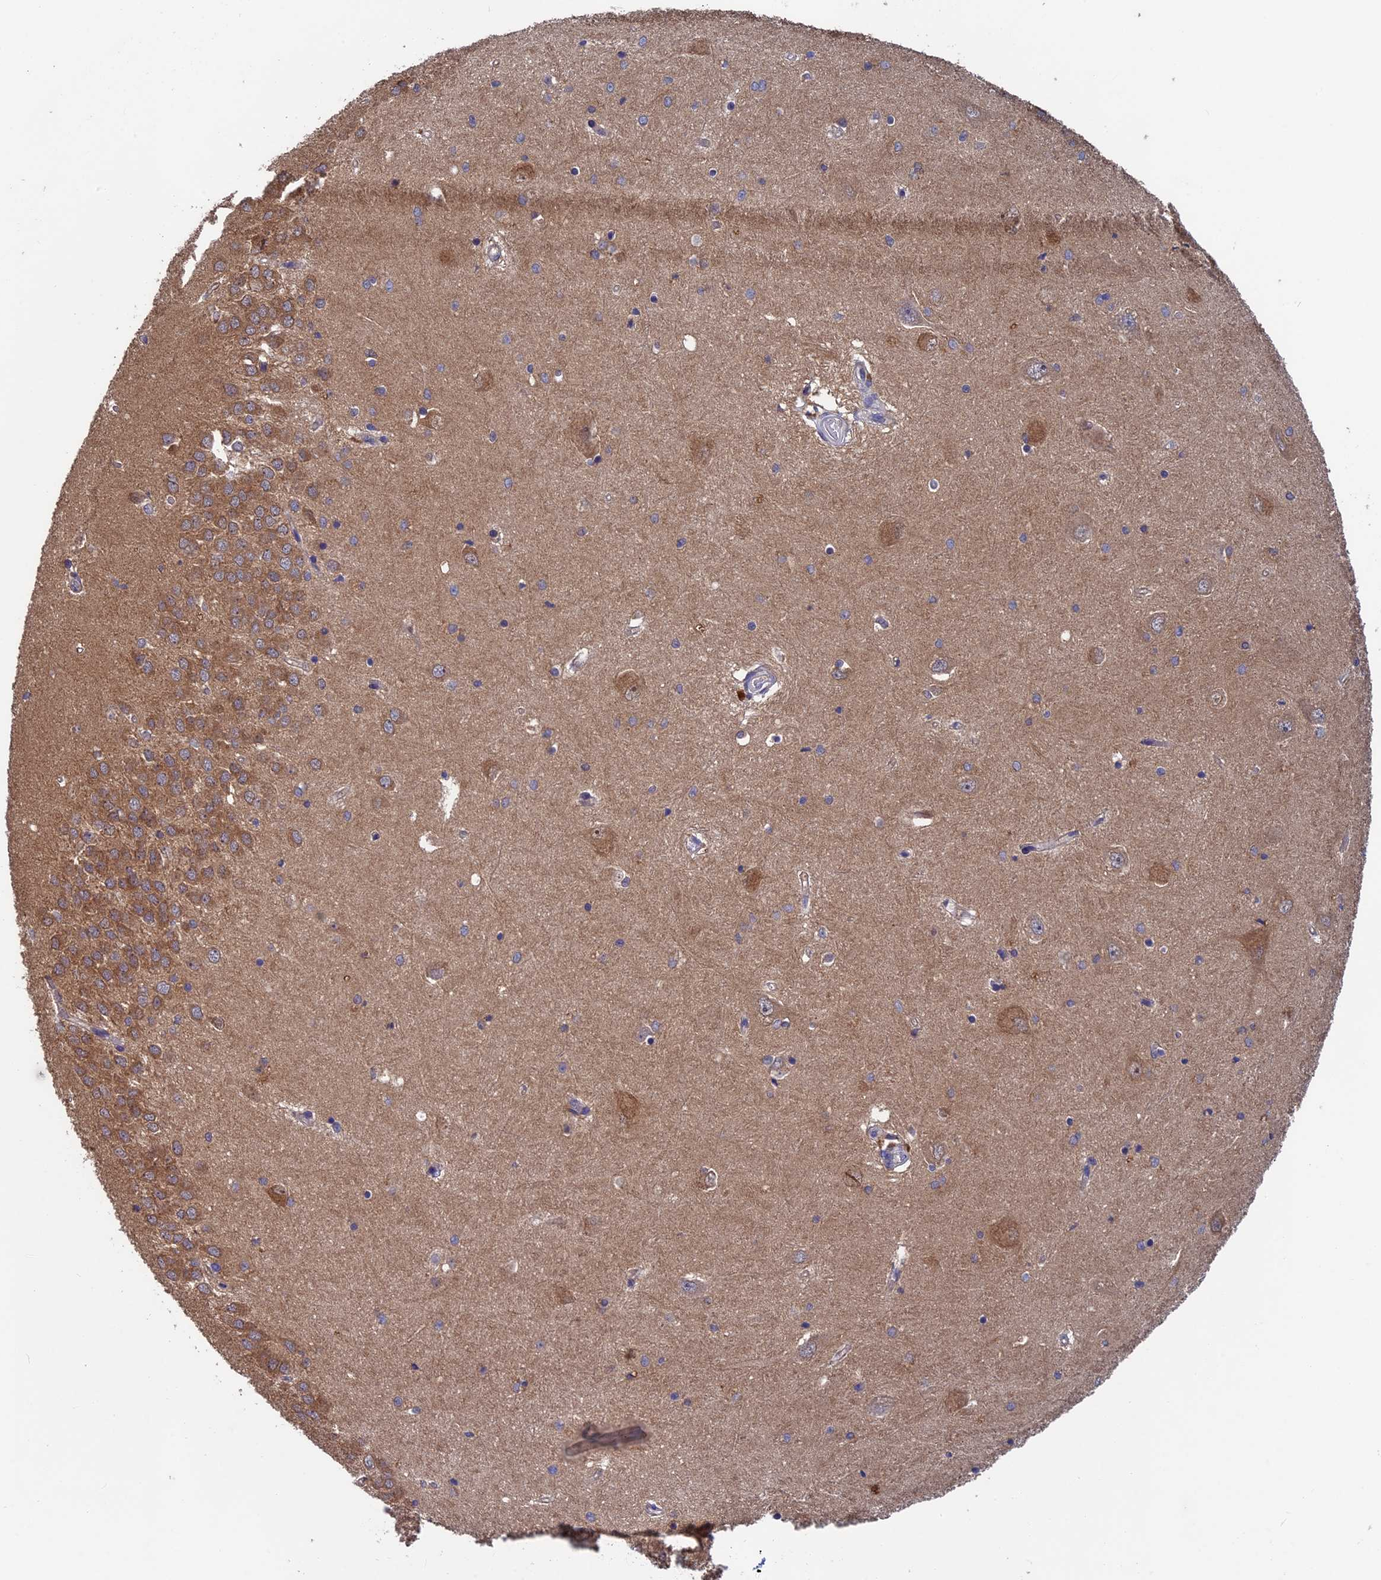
{"staining": {"intensity": "weak", "quantity": "<25%", "location": "cytoplasmic/membranous"}, "tissue": "hippocampus", "cell_type": "Glial cells", "image_type": "normal", "snomed": [{"axis": "morphology", "description": "Normal tissue, NOS"}, {"axis": "topography", "description": "Hippocampus"}], "caption": "This micrograph is of unremarkable hippocampus stained with immunohistochemistry (IHC) to label a protein in brown with the nuclei are counter-stained blue. There is no staining in glial cells.", "gene": "LCMT1", "patient": {"sex": "male", "age": 45}}